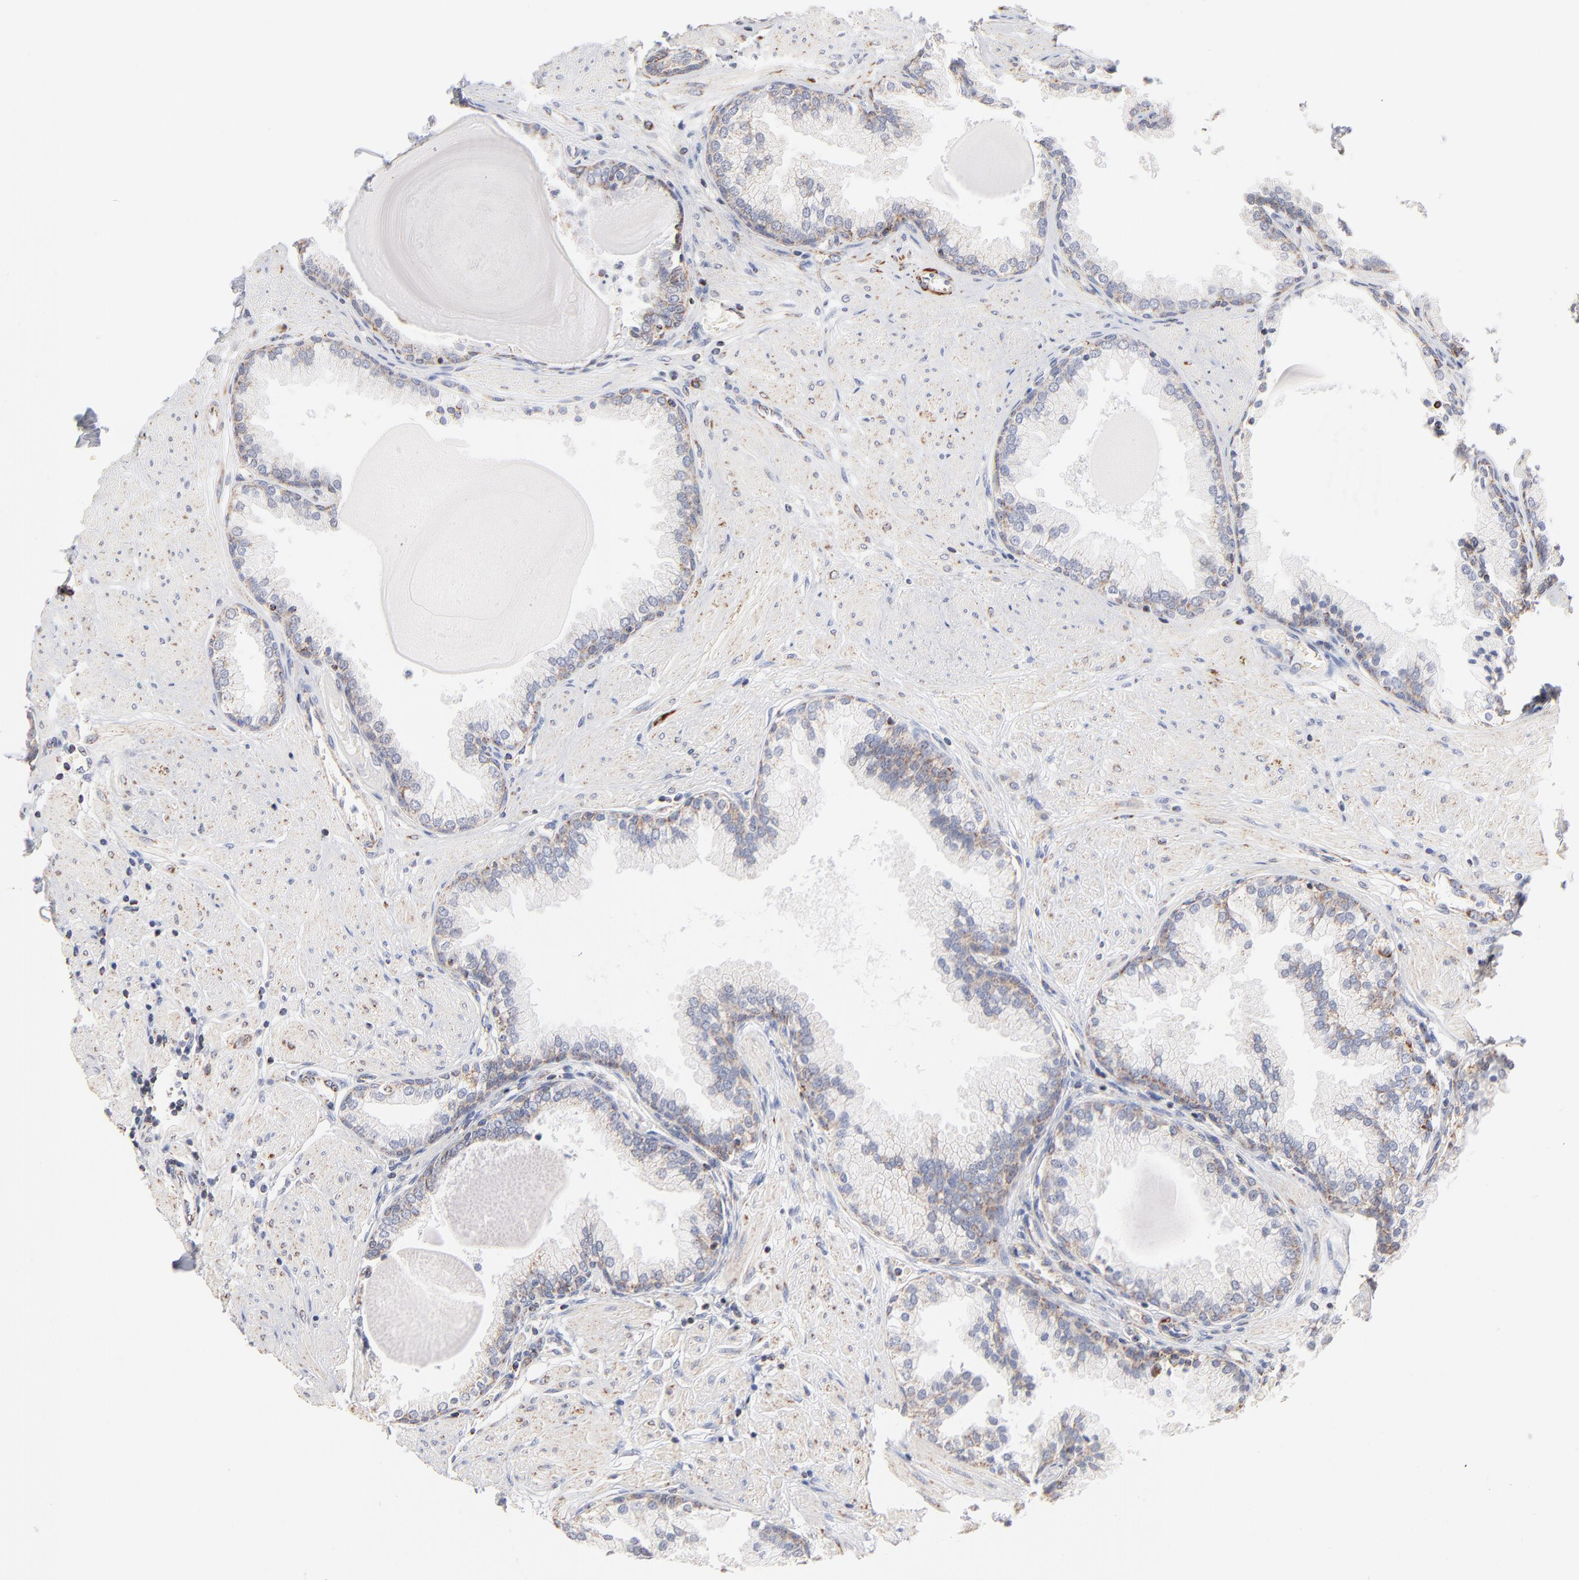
{"staining": {"intensity": "moderate", "quantity": "25%-75%", "location": "cytoplasmic/membranous"}, "tissue": "prostate", "cell_type": "Glandular cells", "image_type": "normal", "snomed": [{"axis": "morphology", "description": "Normal tissue, NOS"}, {"axis": "topography", "description": "Prostate"}], "caption": "Normal prostate reveals moderate cytoplasmic/membranous staining in approximately 25%-75% of glandular cells, visualized by immunohistochemistry. Ihc stains the protein of interest in brown and the nuclei are stained blue.", "gene": "MRPL58", "patient": {"sex": "male", "age": 51}}